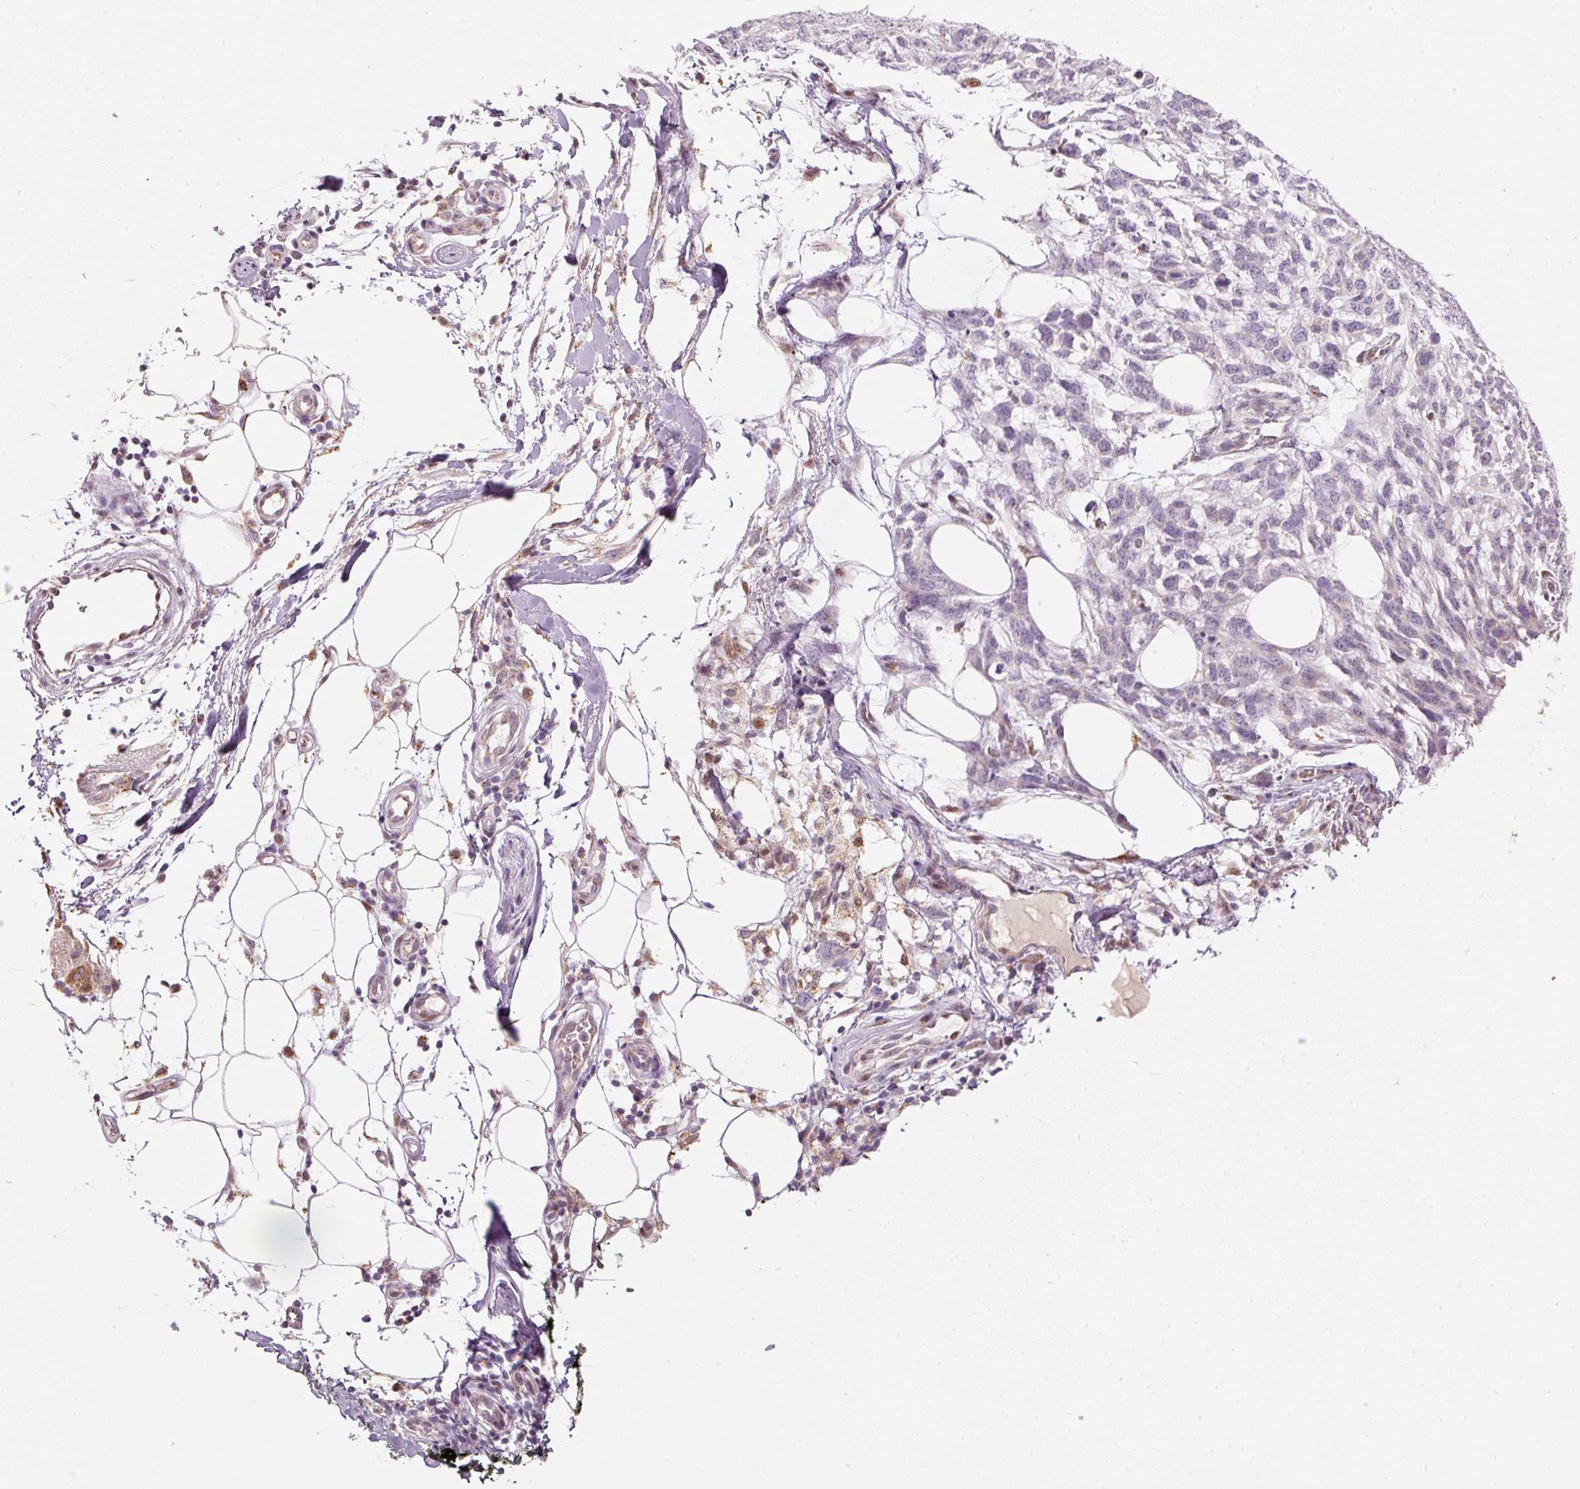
{"staining": {"intensity": "negative", "quantity": "none", "location": "none"}, "tissue": "melanoma", "cell_type": "Tumor cells", "image_type": "cancer", "snomed": [{"axis": "morphology", "description": "Normal morphology"}, {"axis": "morphology", "description": "Malignant melanoma, NOS"}, {"axis": "topography", "description": "Skin"}], "caption": "There is no significant expression in tumor cells of melanoma.", "gene": "RNF39", "patient": {"sex": "female", "age": 72}}